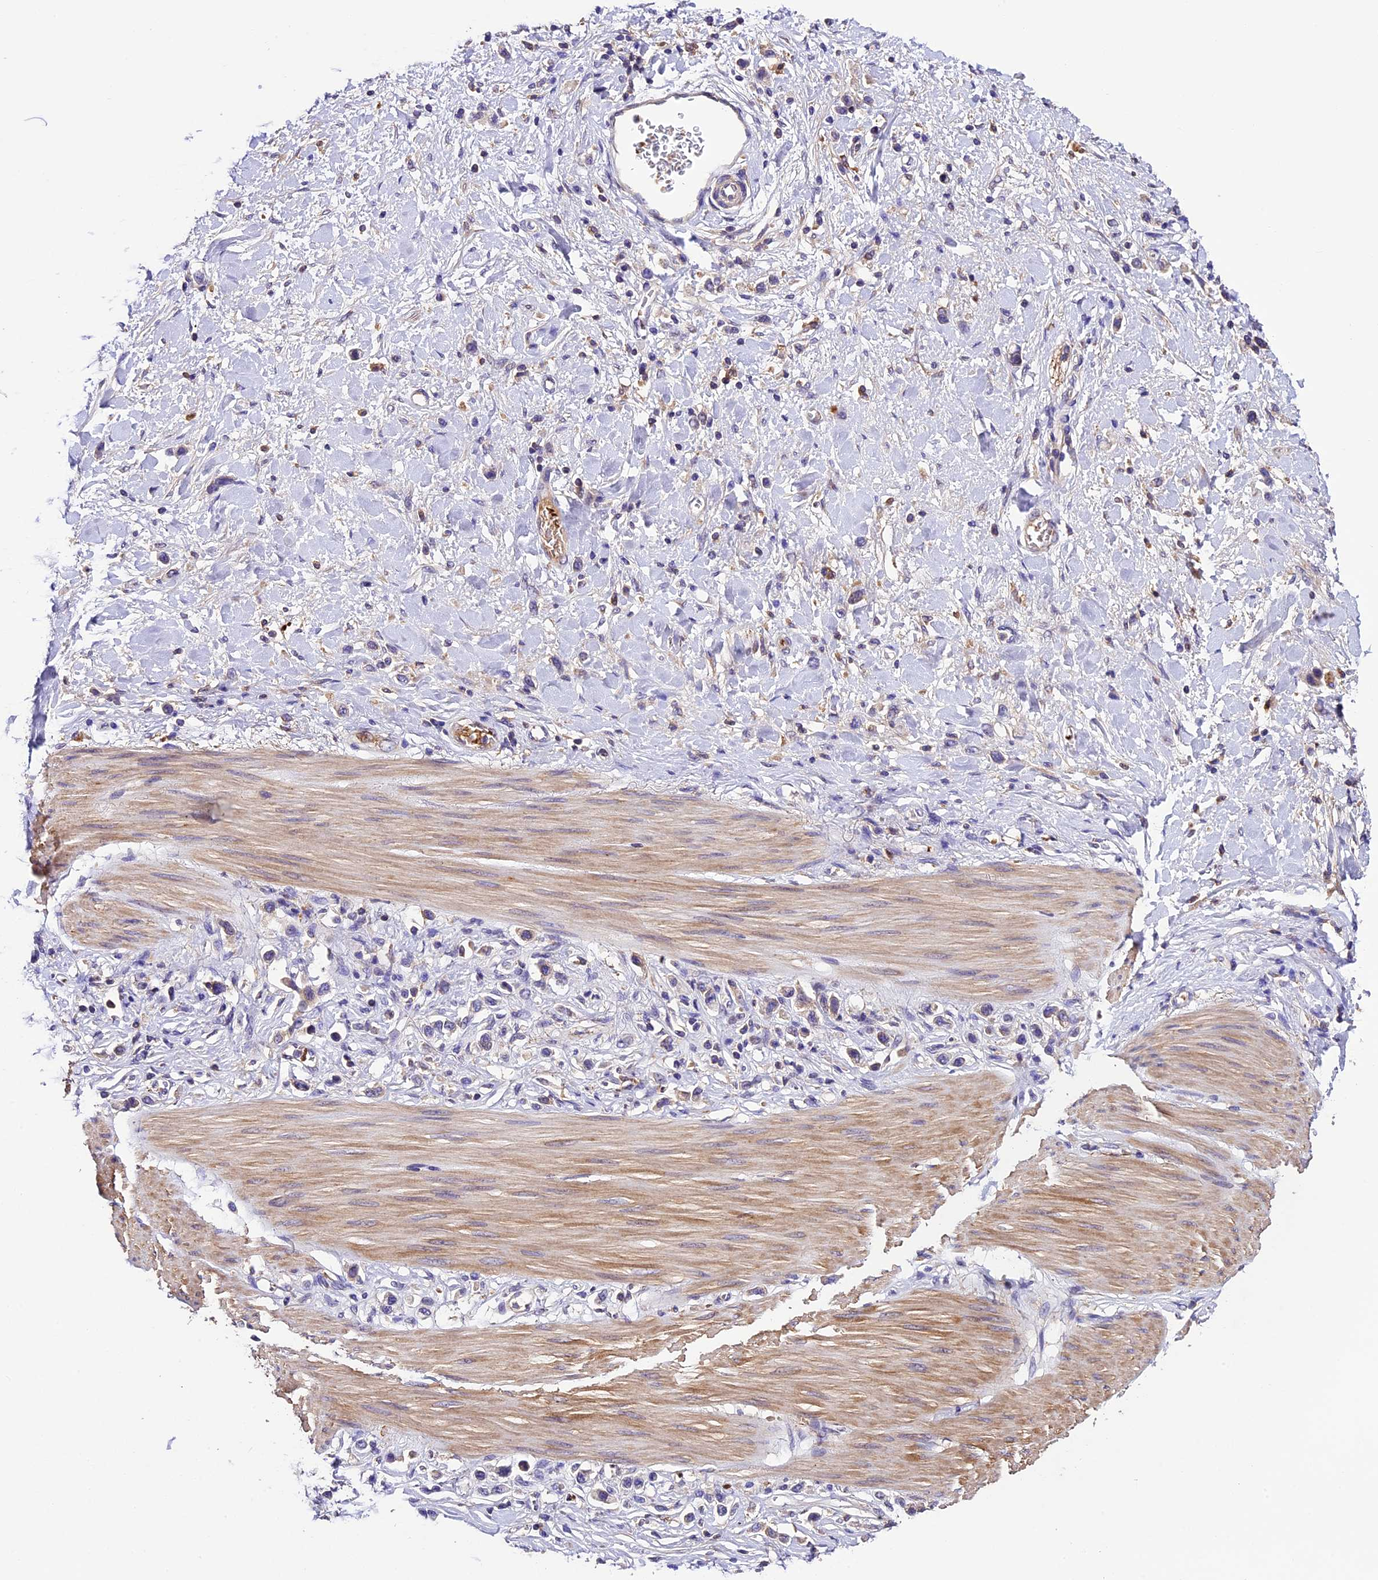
{"staining": {"intensity": "negative", "quantity": "none", "location": "none"}, "tissue": "stomach cancer", "cell_type": "Tumor cells", "image_type": "cancer", "snomed": [{"axis": "morphology", "description": "Adenocarcinoma, NOS"}, {"axis": "topography", "description": "Stomach"}], "caption": "IHC of human adenocarcinoma (stomach) demonstrates no staining in tumor cells.", "gene": "CILP2", "patient": {"sex": "female", "age": 65}}